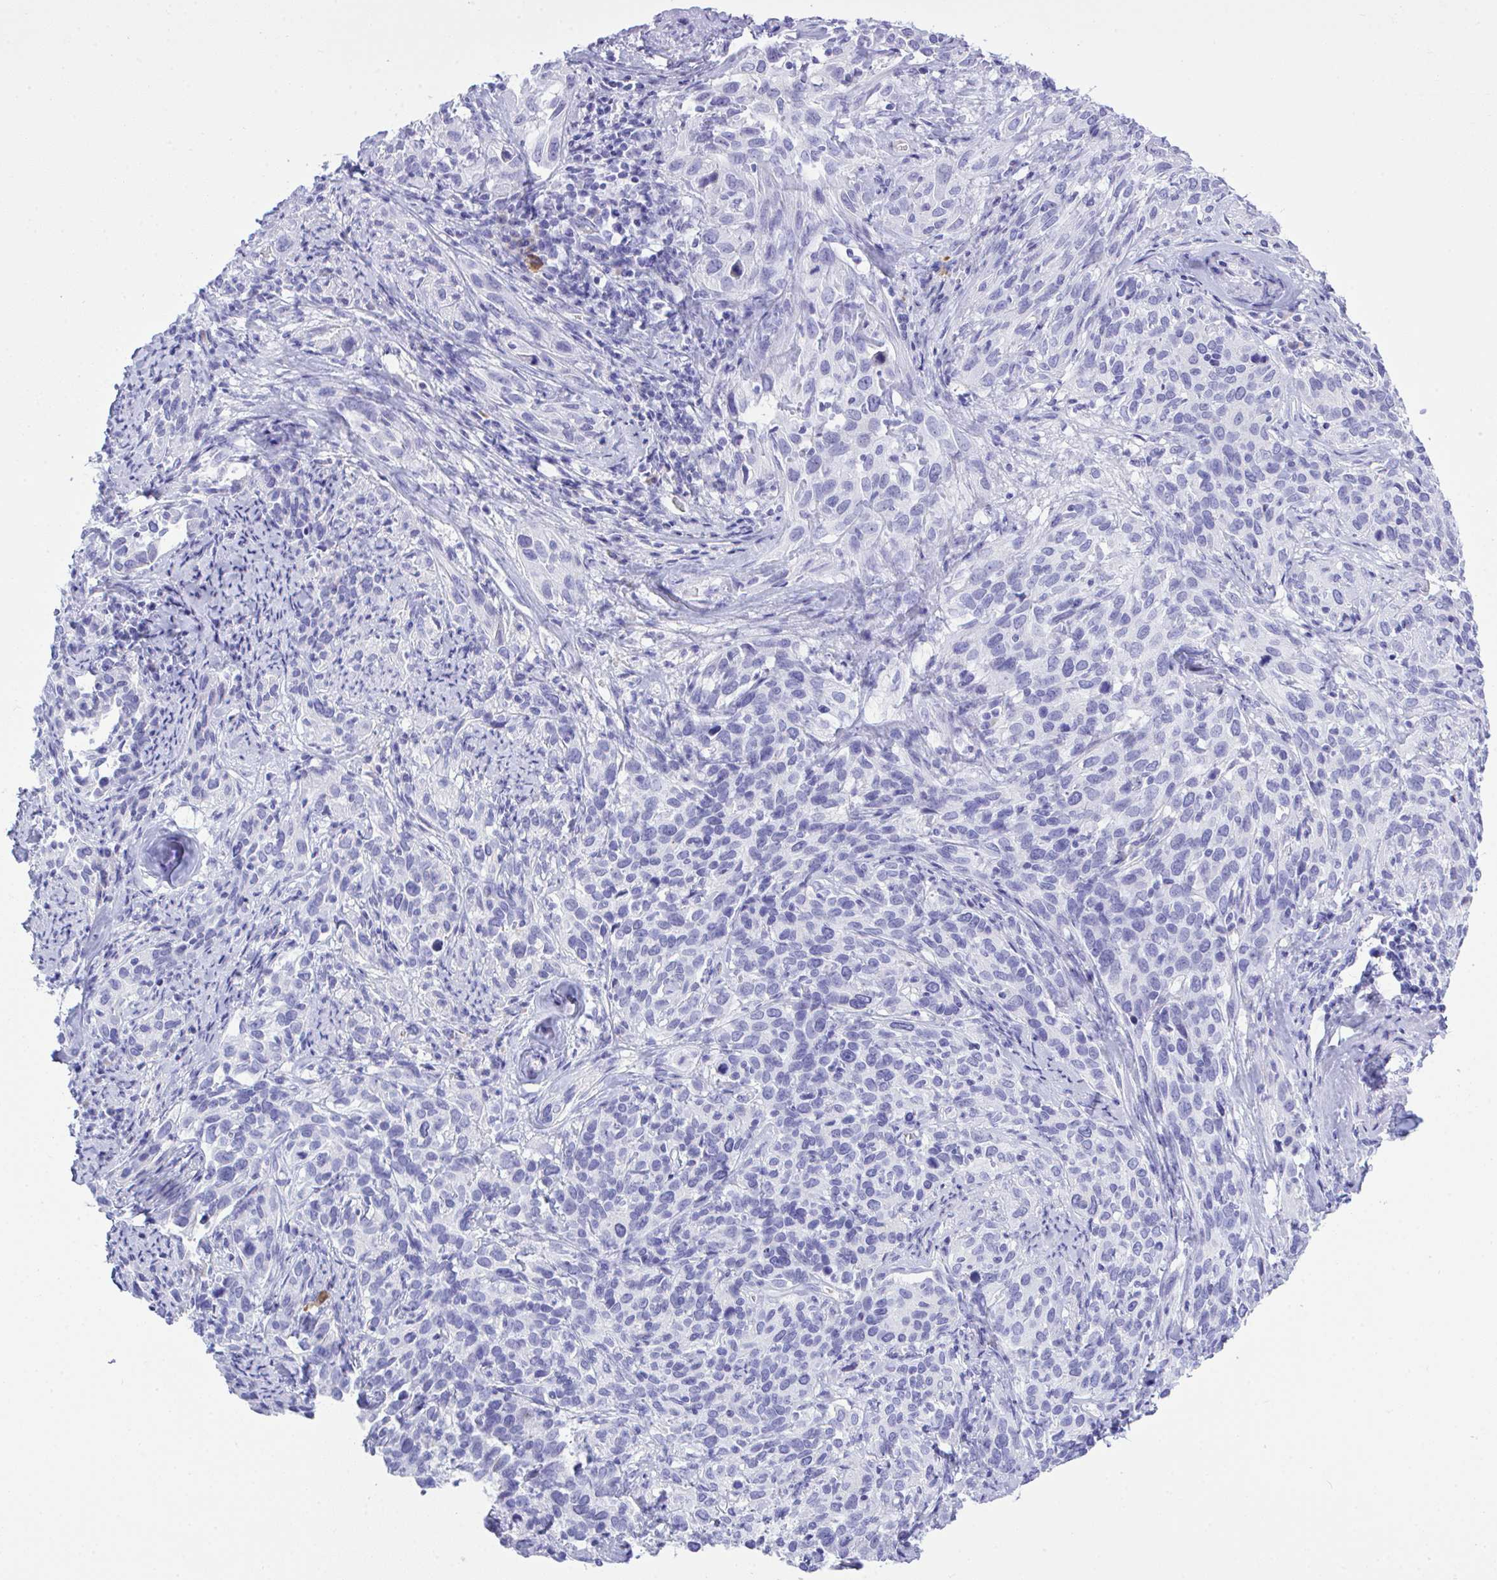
{"staining": {"intensity": "negative", "quantity": "none", "location": "none"}, "tissue": "cervical cancer", "cell_type": "Tumor cells", "image_type": "cancer", "snomed": [{"axis": "morphology", "description": "Normal tissue, NOS"}, {"axis": "morphology", "description": "Squamous cell carcinoma, NOS"}, {"axis": "topography", "description": "Cervix"}], "caption": "Squamous cell carcinoma (cervical) was stained to show a protein in brown. There is no significant expression in tumor cells.", "gene": "AKR1D1", "patient": {"sex": "female", "age": 51}}